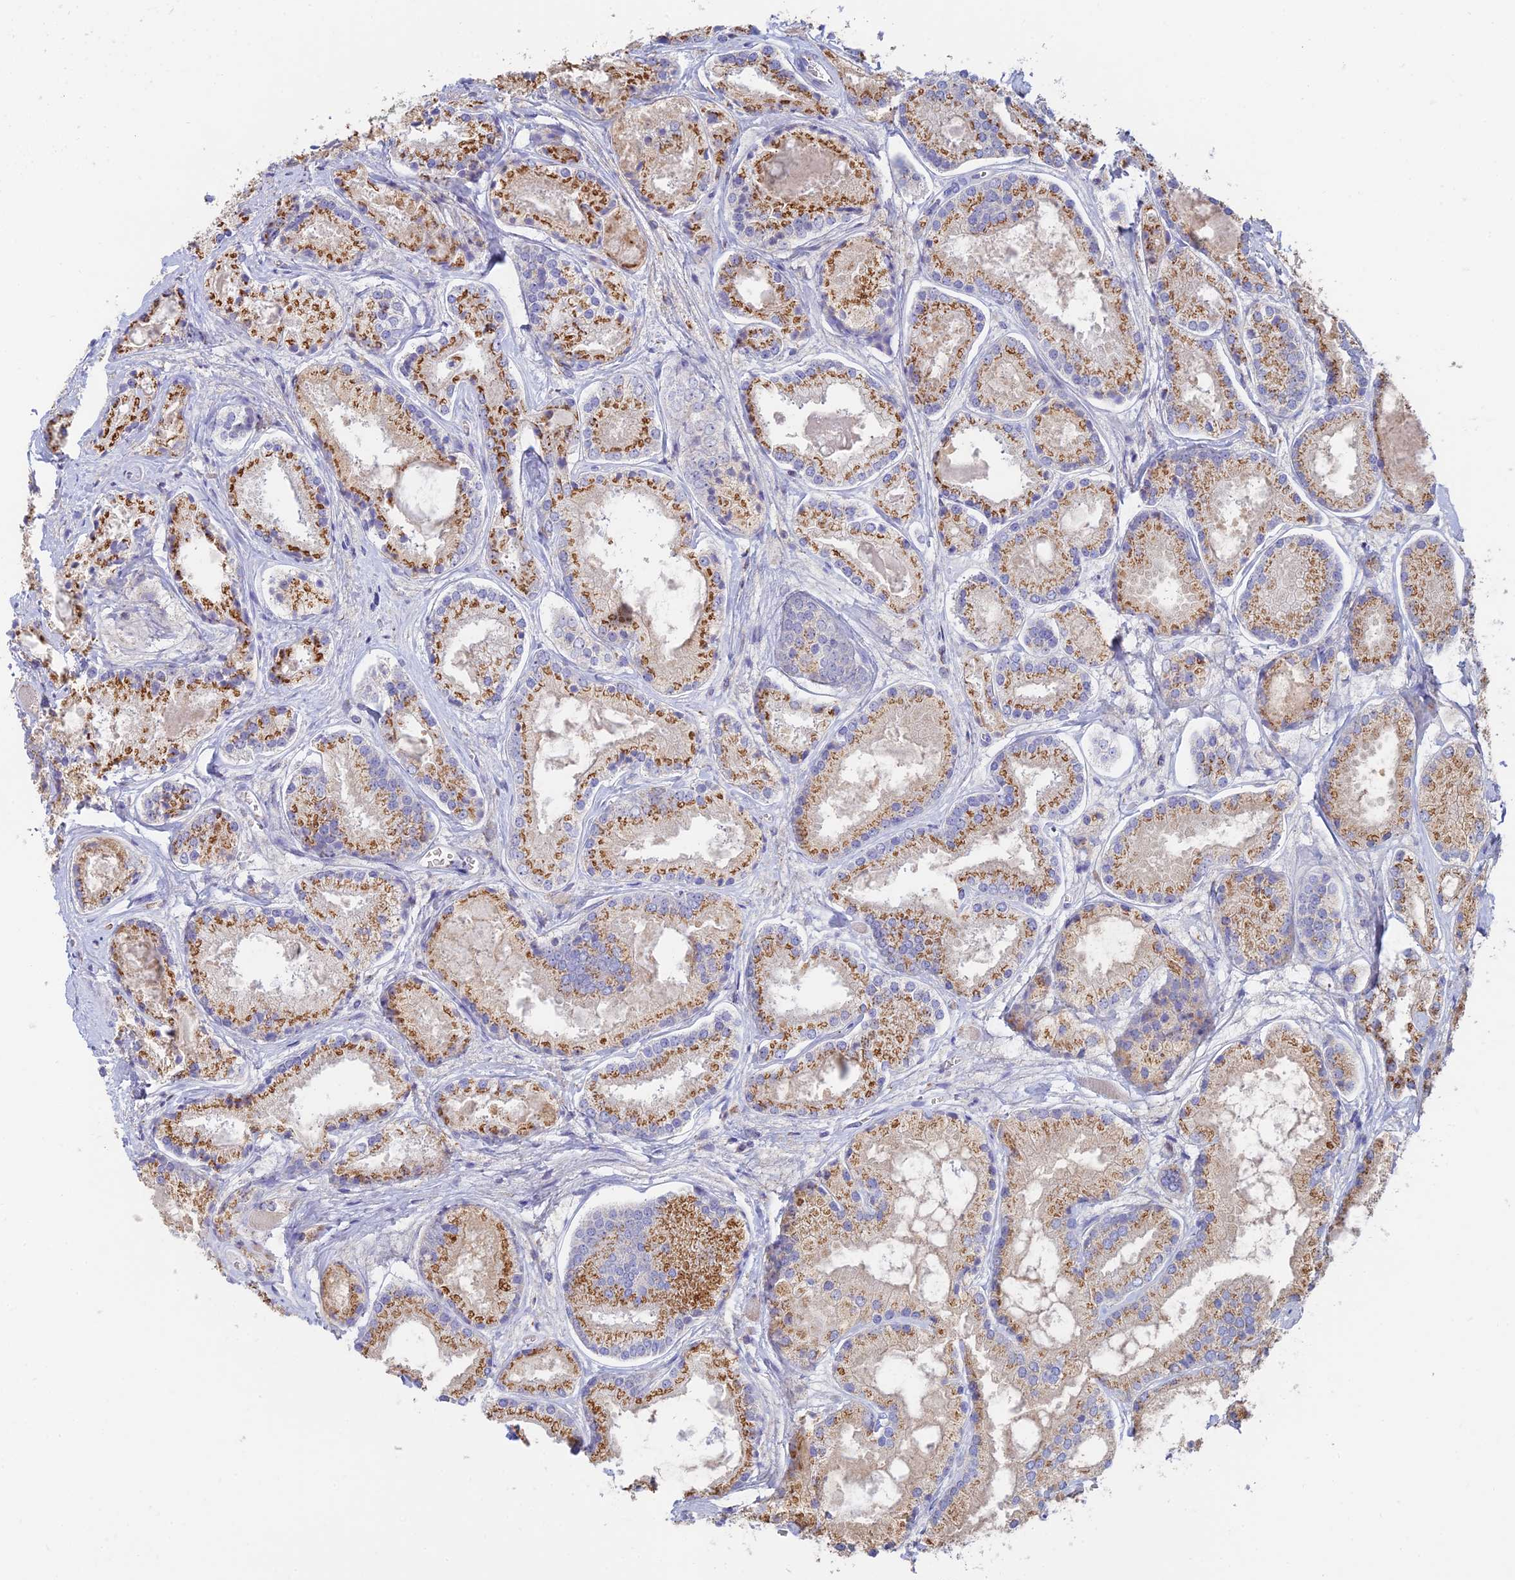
{"staining": {"intensity": "moderate", "quantity": ">75%", "location": "cytoplasmic/membranous"}, "tissue": "prostate cancer", "cell_type": "Tumor cells", "image_type": "cancer", "snomed": [{"axis": "morphology", "description": "Adenocarcinoma, High grade"}, {"axis": "topography", "description": "Prostate"}], "caption": "Prostate adenocarcinoma (high-grade) was stained to show a protein in brown. There is medium levels of moderate cytoplasmic/membranous expression in approximately >75% of tumor cells.", "gene": "HS2ST1", "patient": {"sex": "male", "age": 67}}